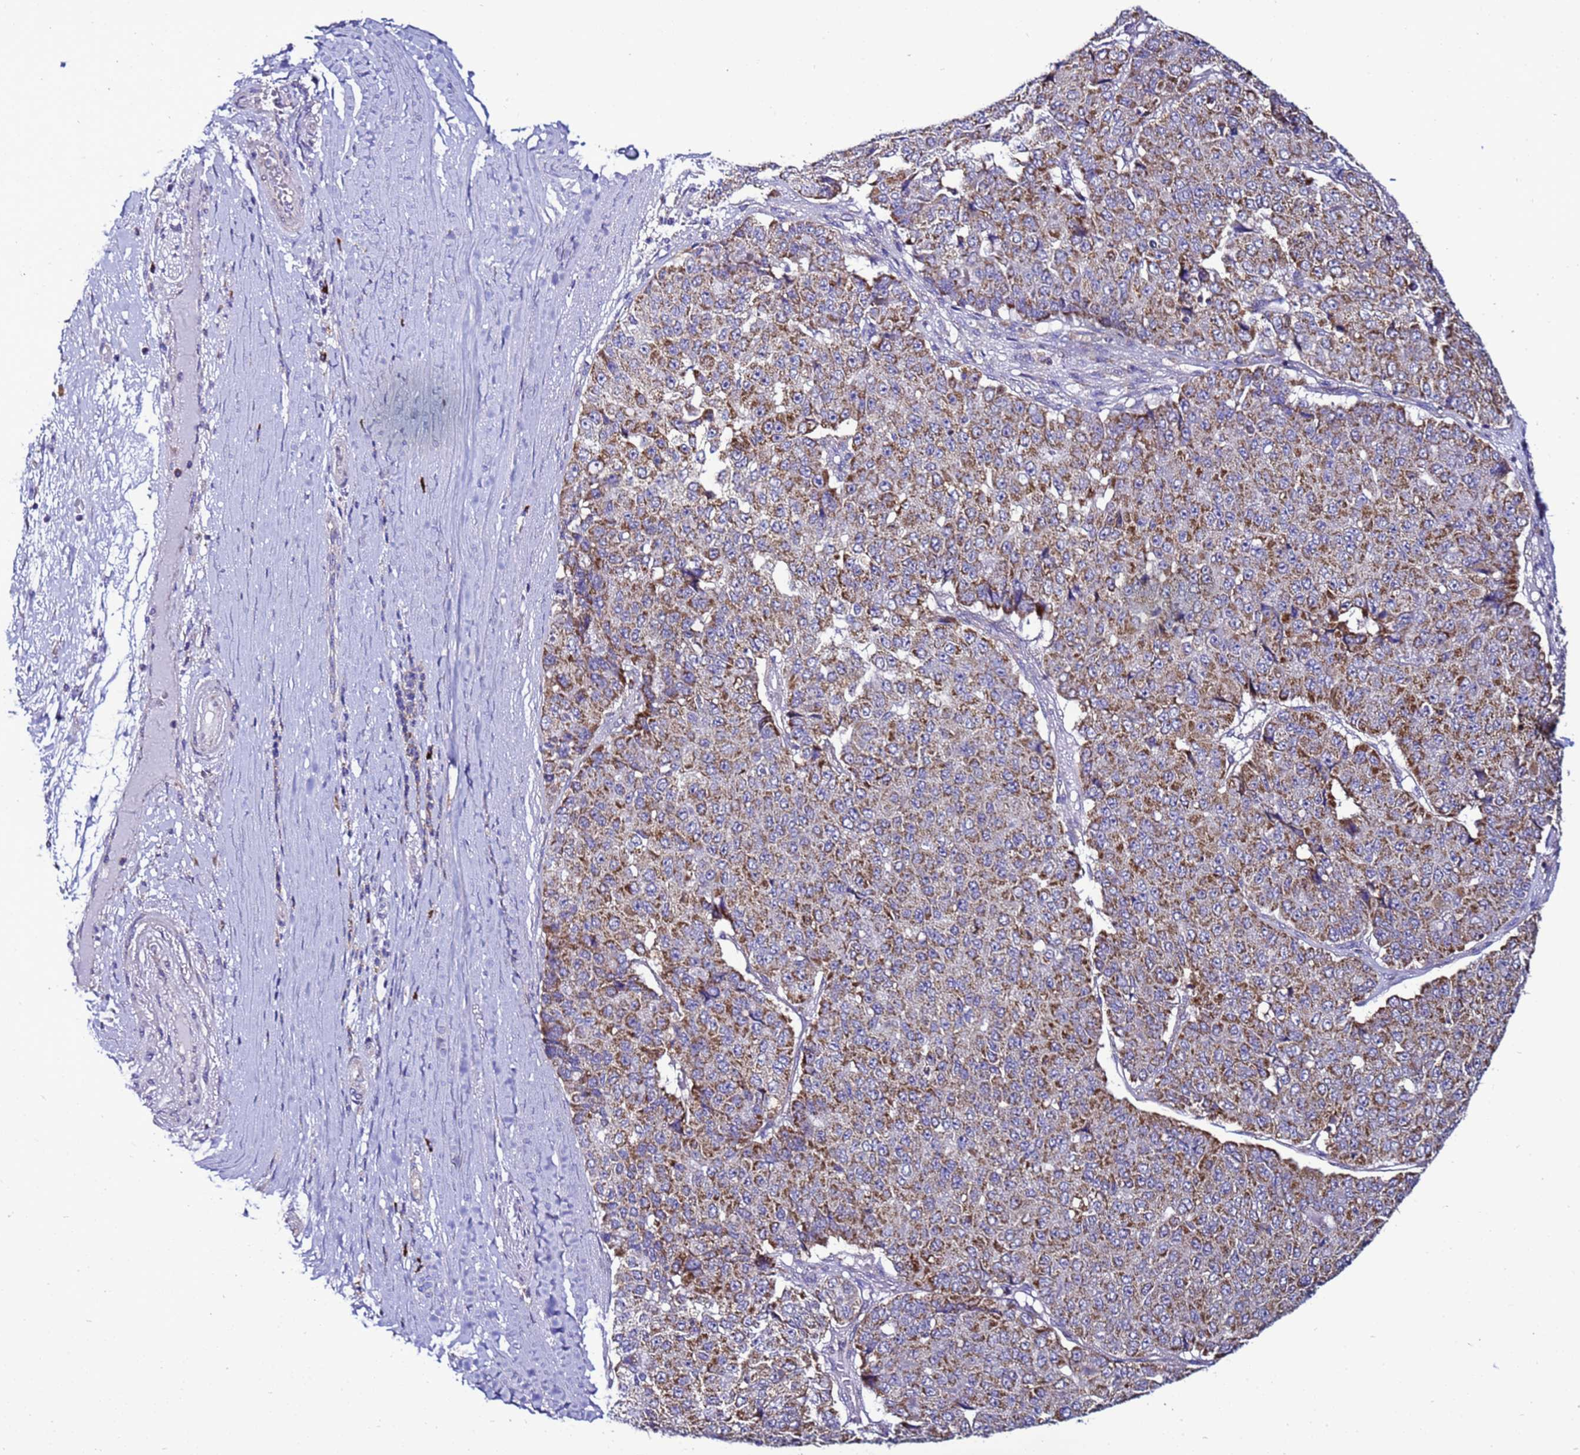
{"staining": {"intensity": "moderate", "quantity": ">75%", "location": "cytoplasmic/membranous"}, "tissue": "pancreatic cancer", "cell_type": "Tumor cells", "image_type": "cancer", "snomed": [{"axis": "morphology", "description": "Adenocarcinoma, NOS"}, {"axis": "topography", "description": "Pancreas"}], "caption": "There is medium levels of moderate cytoplasmic/membranous expression in tumor cells of pancreatic cancer, as demonstrated by immunohistochemical staining (brown color).", "gene": "HIGD2A", "patient": {"sex": "male", "age": 50}}